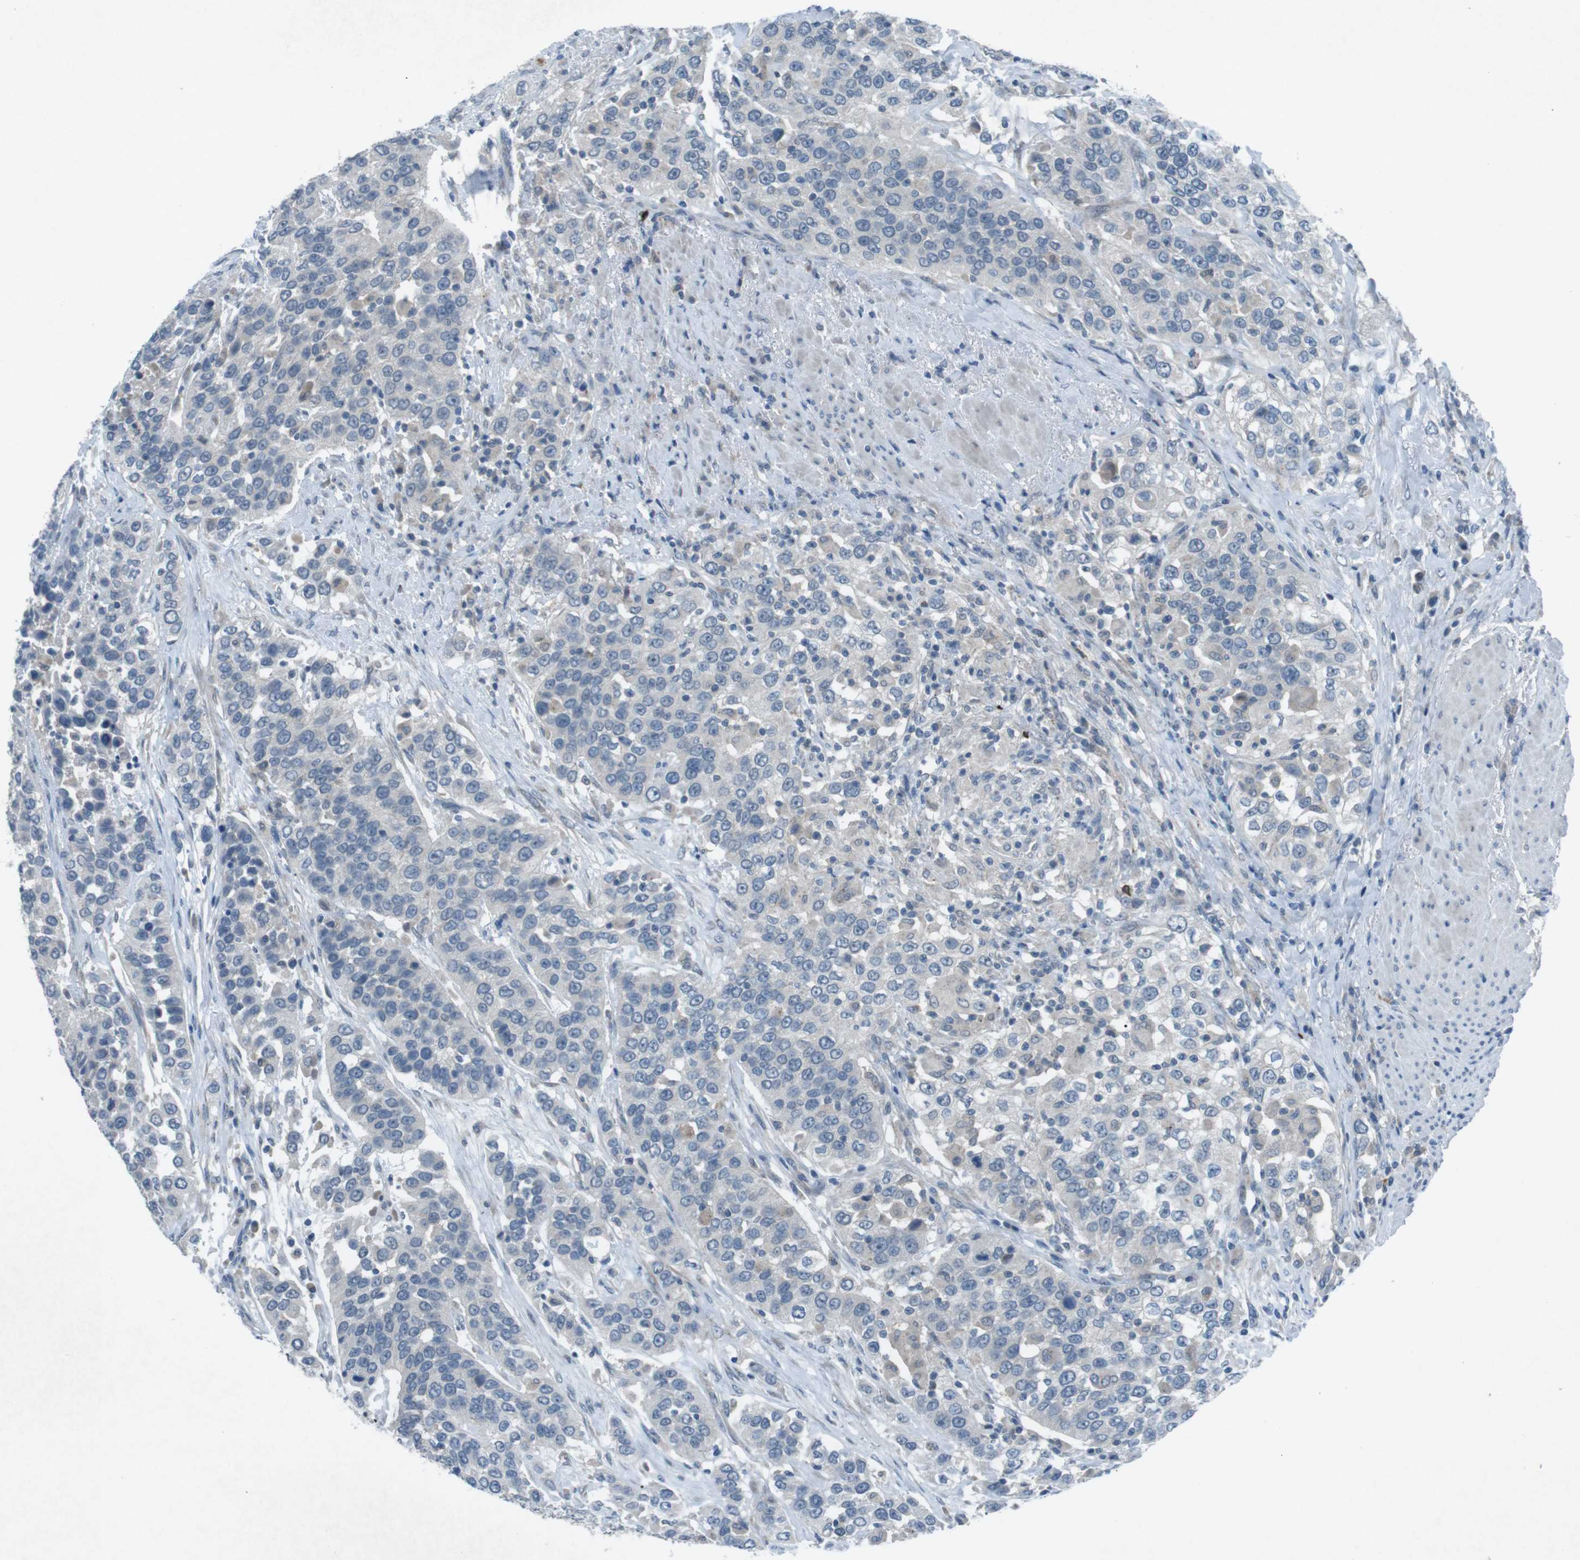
{"staining": {"intensity": "negative", "quantity": "none", "location": "none"}, "tissue": "urothelial cancer", "cell_type": "Tumor cells", "image_type": "cancer", "snomed": [{"axis": "morphology", "description": "Urothelial carcinoma, High grade"}, {"axis": "topography", "description": "Urinary bladder"}], "caption": "High power microscopy micrograph of an immunohistochemistry (IHC) histopathology image of urothelial carcinoma (high-grade), revealing no significant positivity in tumor cells.", "gene": "FCRLA", "patient": {"sex": "female", "age": 80}}